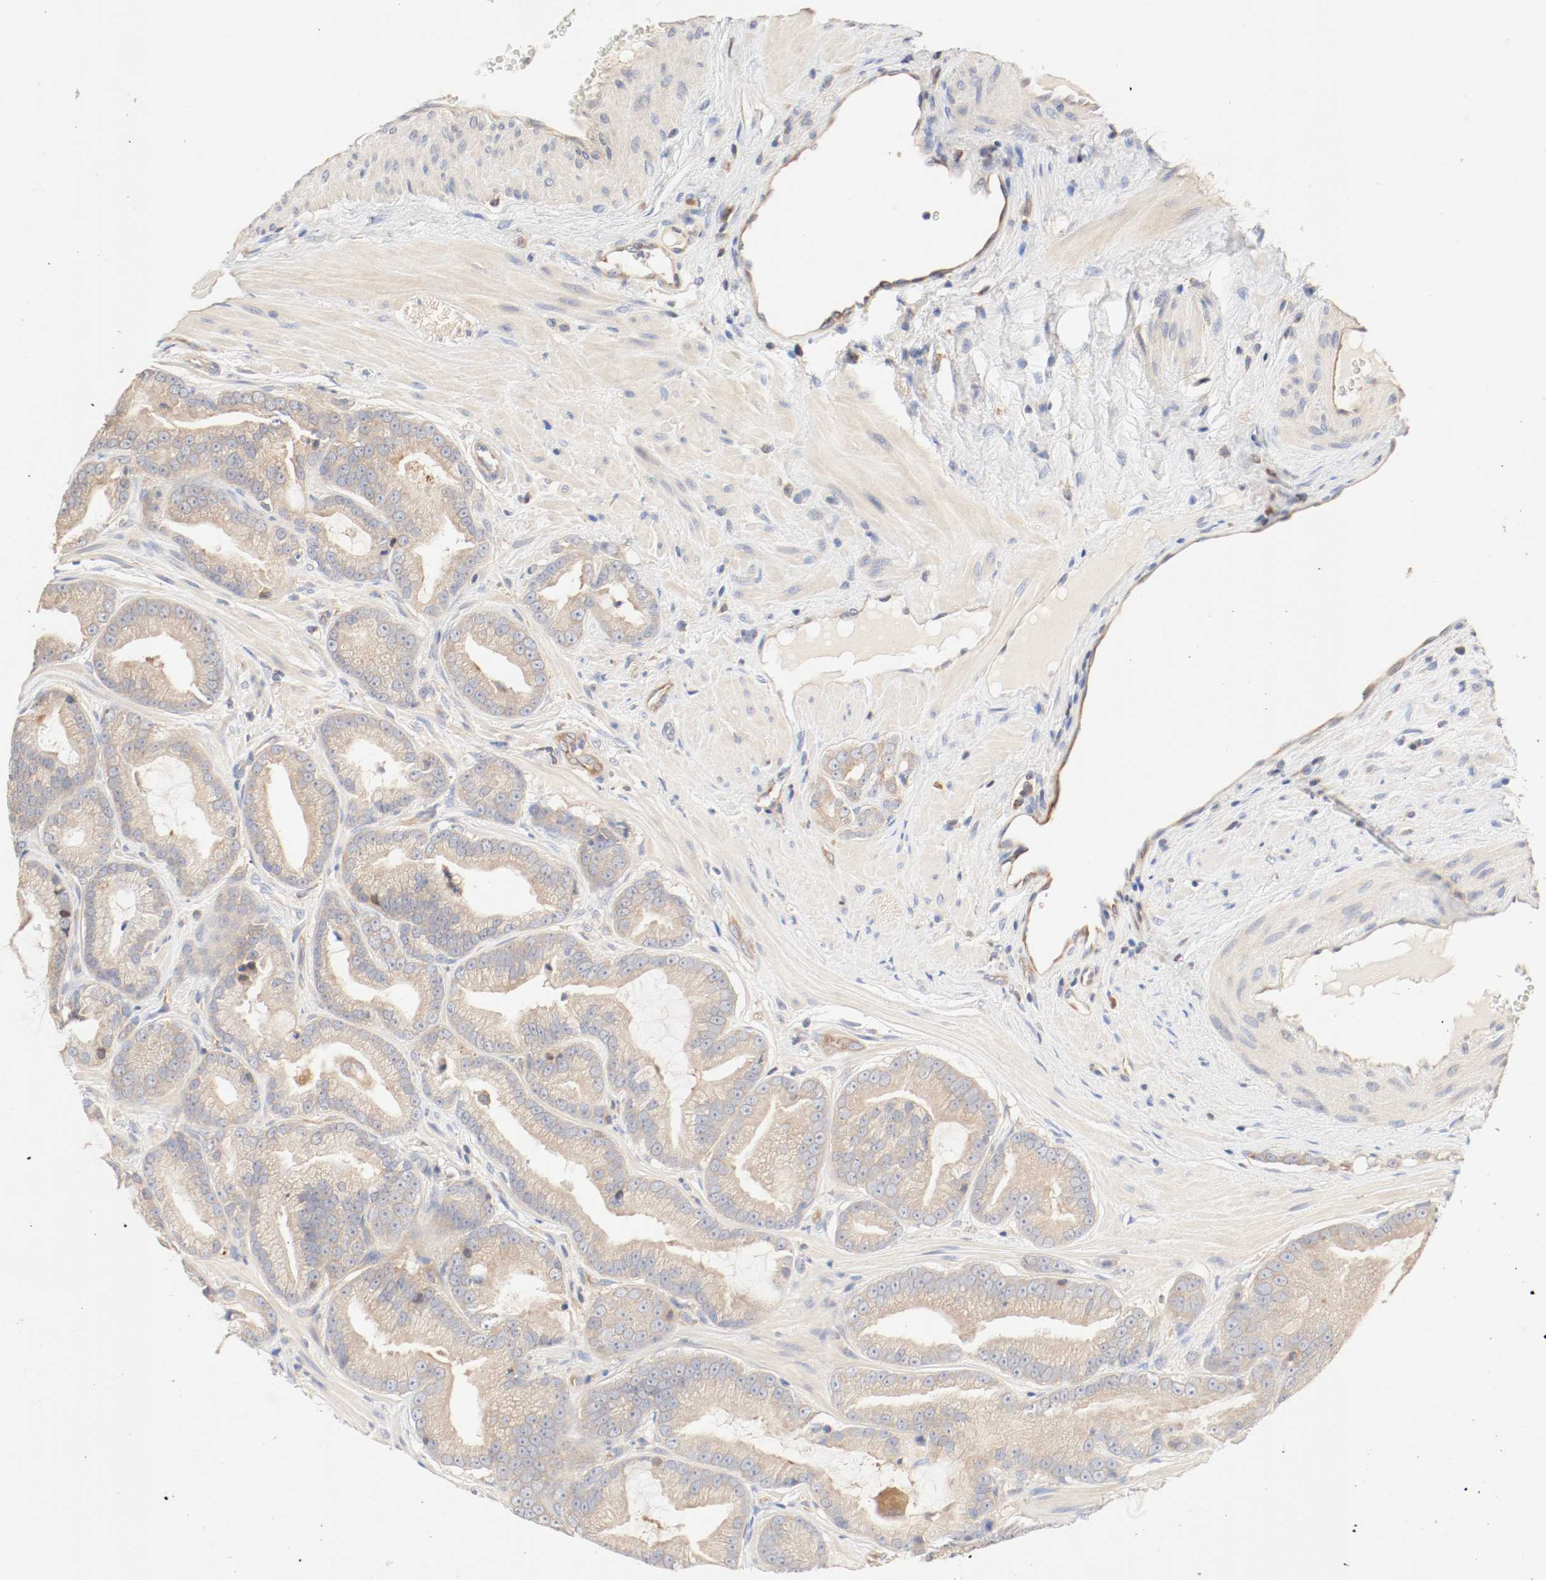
{"staining": {"intensity": "moderate", "quantity": ">75%", "location": "cytoplasmic/membranous"}, "tissue": "prostate cancer", "cell_type": "Tumor cells", "image_type": "cancer", "snomed": [{"axis": "morphology", "description": "Adenocarcinoma, Low grade"}, {"axis": "topography", "description": "Prostate"}], "caption": "Tumor cells reveal medium levels of moderate cytoplasmic/membranous expression in approximately >75% of cells in human prostate cancer (adenocarcinoma (low-grade)).", "gene": "GIT1", "patient": {"sex": "male", "age": 58}}